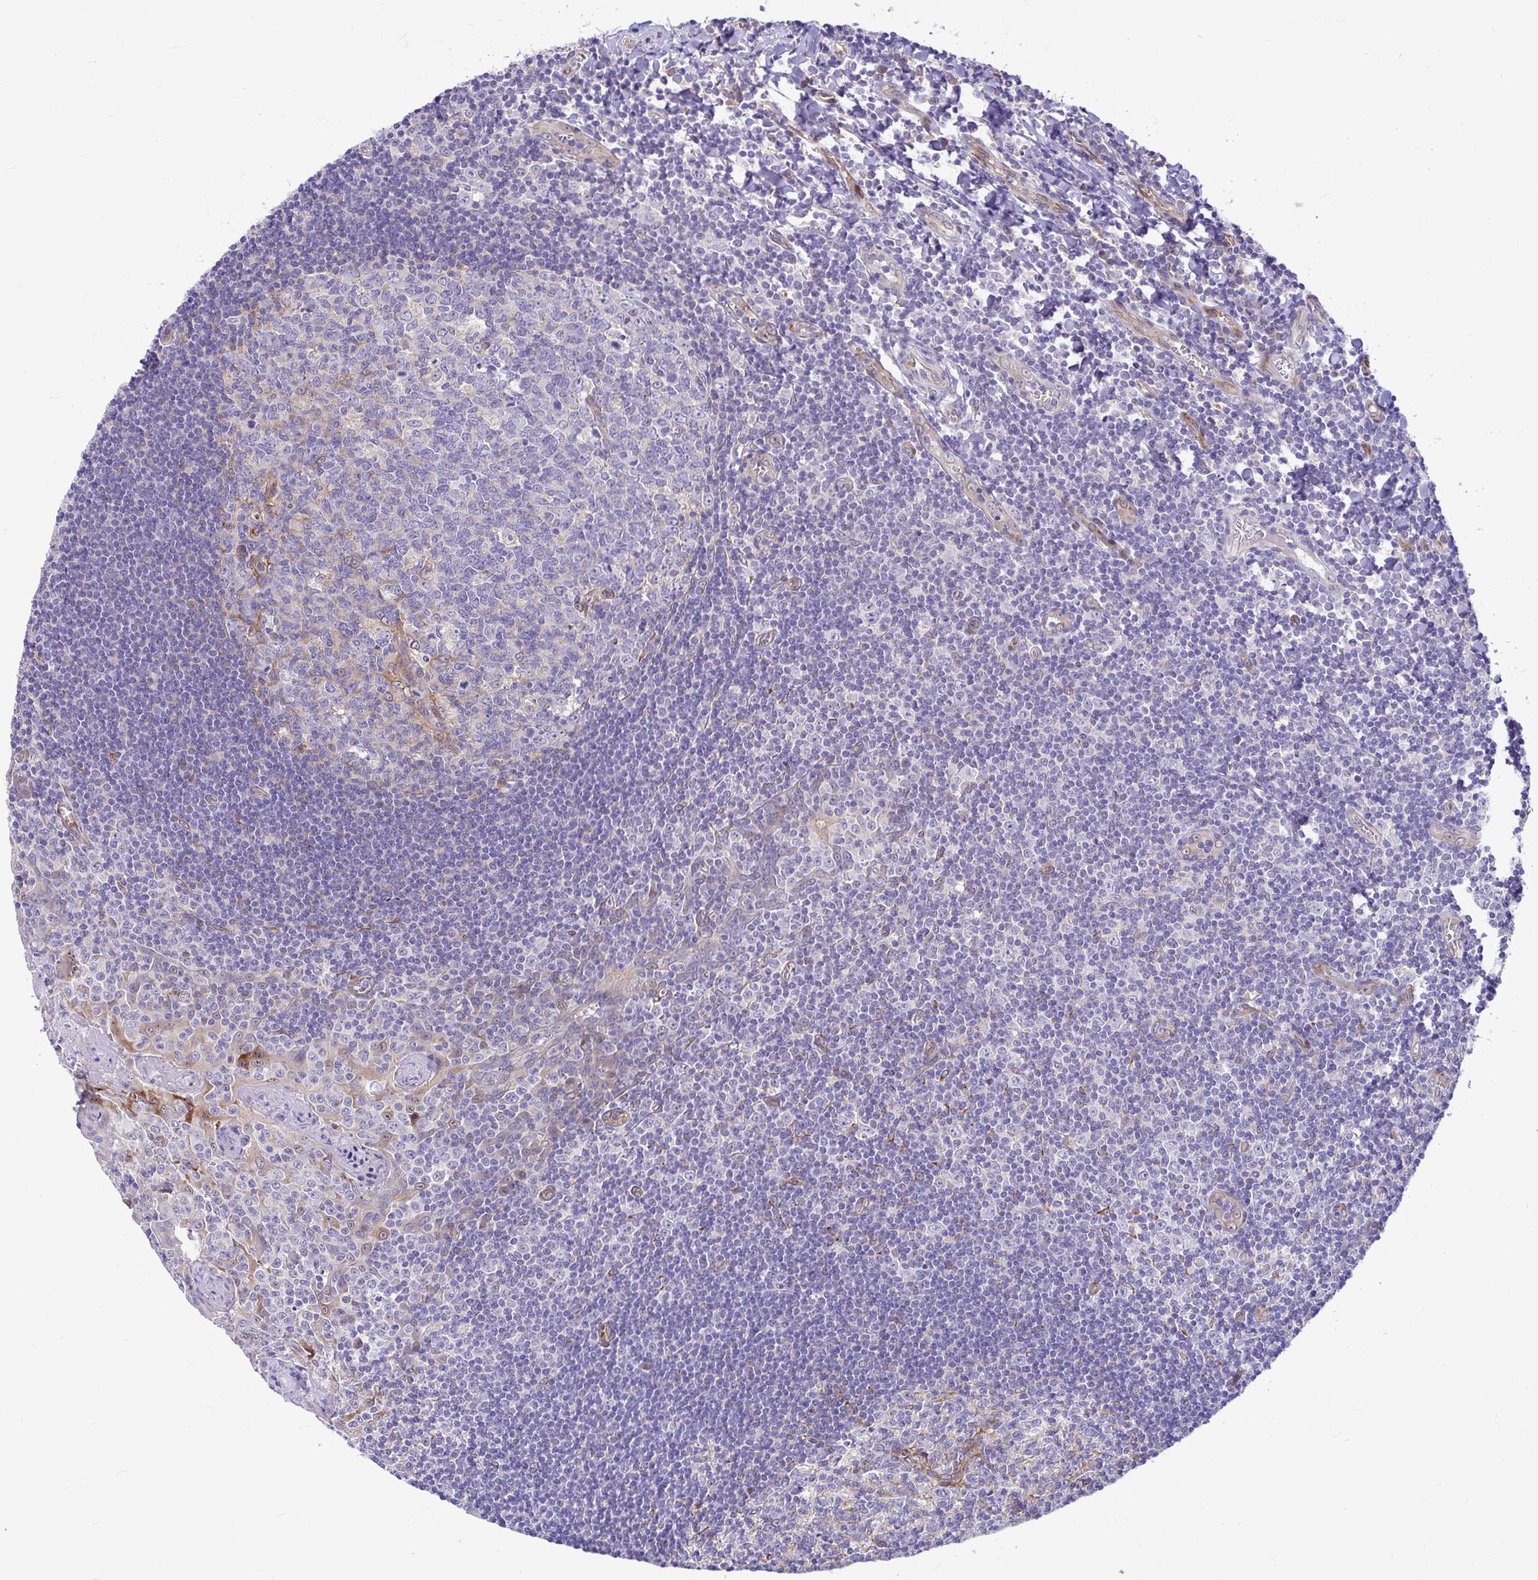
{"staining": {"intensity": "negative", "quantity": "none", "location": "none"}, "tissue": "tonsil", "cell_type": "Germinal center cells", "image_type": "normal", "snomed": [{"axis": "morphology", "description": "Normal tissue, NOS"}, {"axis": "morphology", "description": "Inflammation, NOS"}, {"axis": "topography", "description": "Tonsil"}], "caption": "Histopathology image shows no significant protein expression in germinal center cells of normal tonsil.", "gene": "GABBR2", "patient": {"sex": "female", "age": 31}}